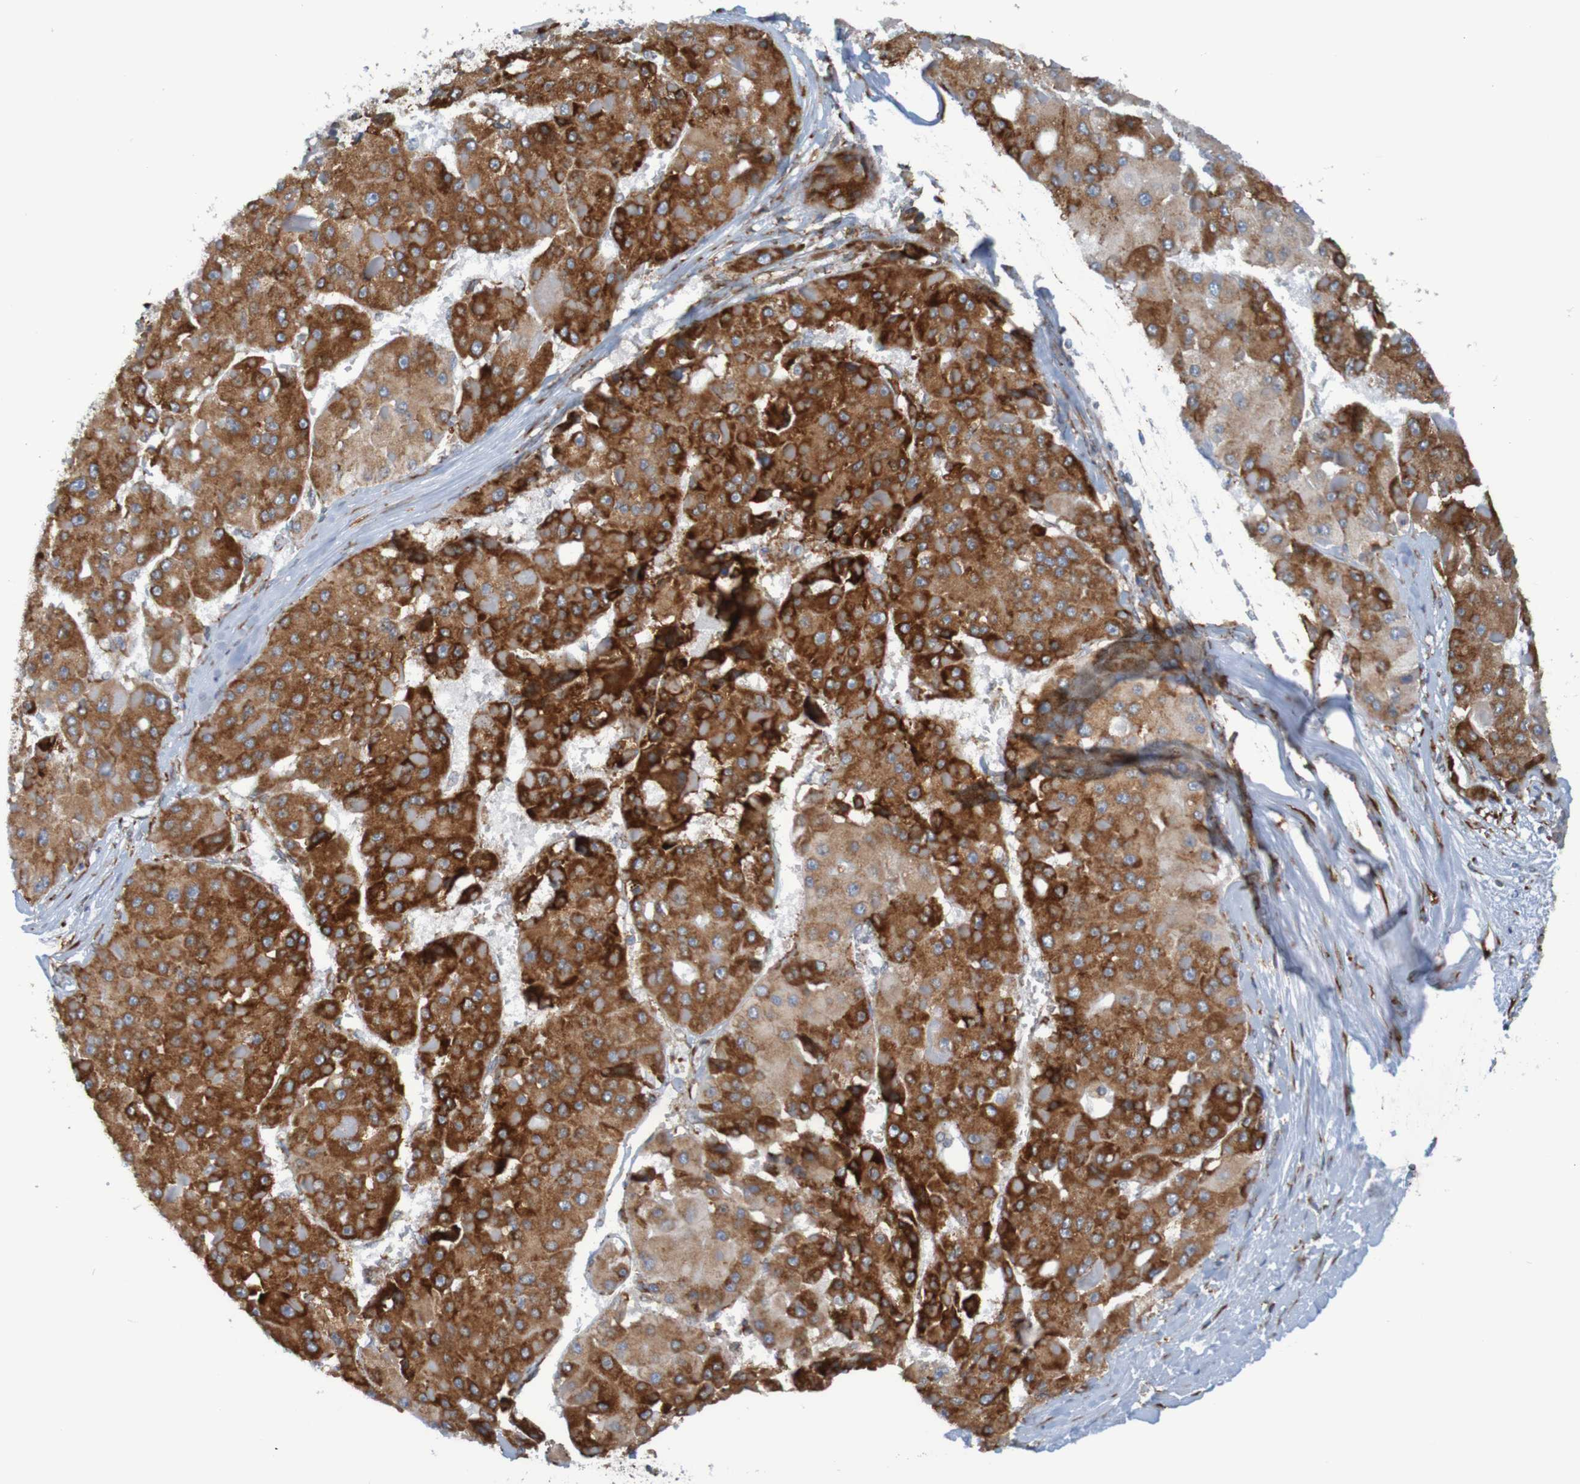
{"staining": {"intensity": "moderate", "quantity": ">75%", "location": "cytoplasmic/membranous"}, "tissue": "liver cancer", "cell_type": "Tumor cells", "image_type": "cancer", "snomed": [{"axis": "morphology", "description": "Carcinoma, Hepatocellular, NOS"}, {"axis": "topography", "description": "Liver"}], "caption": "Immunohistochemistry (IHC) micrograph of human liver cancer stained for a protein (brown), which reveals medium levels of moderate cytoplasmic/membranous staining in about >75% of tumor cells.", "gene": "SSR1", "patient": {"sex": "female", "age": 73}}